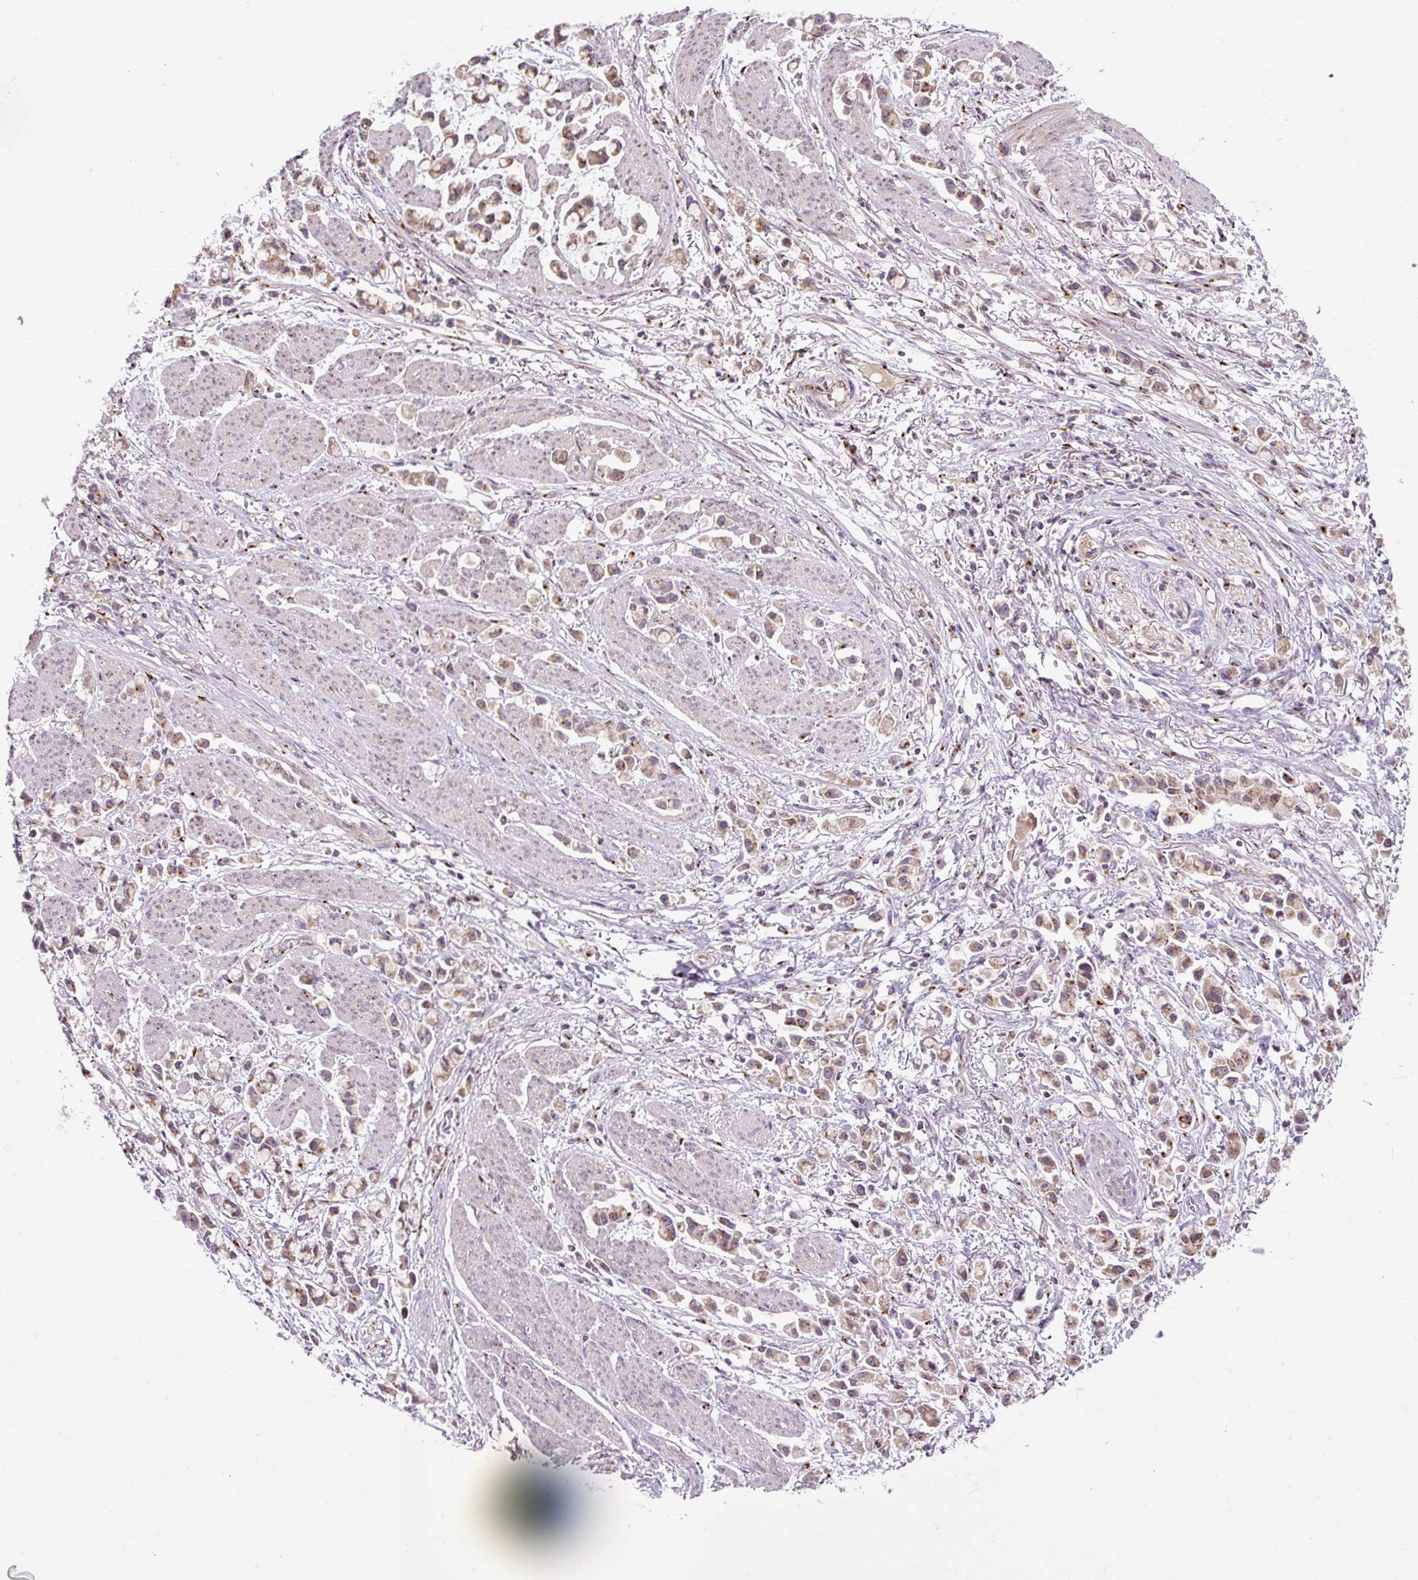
{"staining": {"intensity": "weak", "quantity": ">75%", "location": "cytoplasmic/membranous"}, "tissue": "stomach cancer", "cell_type": "Tumor cells", "image_type": "cancer", "snomed": [{"axis": "morphology", "description": "Adenocarcinoma, NOS"}, {"axis": "topography", "description": "Stomach"}], "caption": "A histopathology image of human adenocarcinoma (stomach) stained for a protein reveals weak cytoplasmic/membranous brown staining in tumor cells.", "gene": "MSMP", "patient": {"sex": "female", "age": 81}}